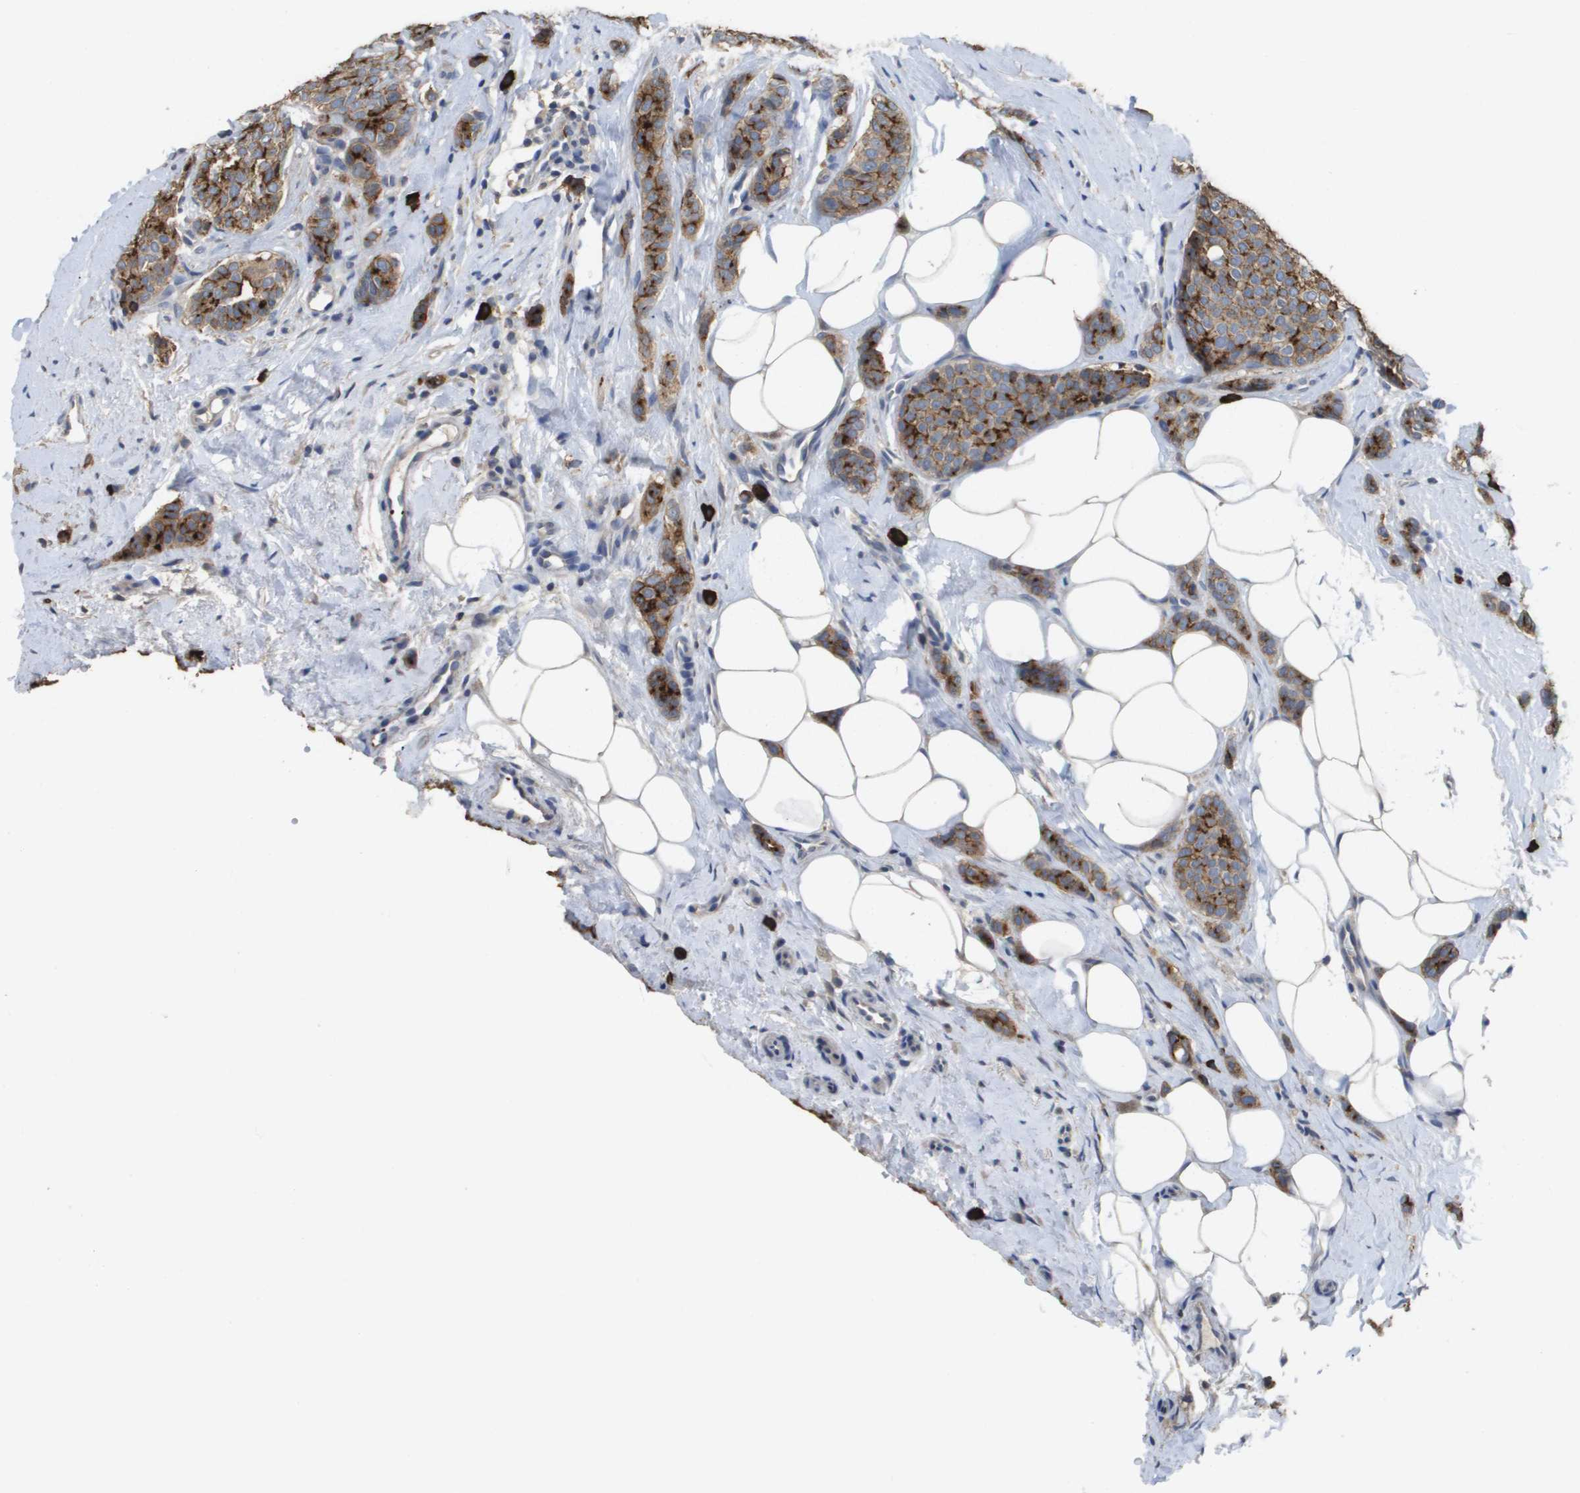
{"staining": {"intensity": "strong", "quantity": ">75%", "location": "cytoplasmic/membranous"}, "tissue": "breast cancer", "cell_type": "Tumor cells", "image_type": "cancer", "snomed": [{"axis": "morphology", "description": "Lobular carcinoma"}, {"axis": "topography", "description": "Skin"}, {"axis": "topography", "description": "Breast"}], "caption": "Lobular carcinoma (breast) was stained to show a protein in brown. There is high levels of strong cytoplasmic/membranous staining in approximately >75% of tumor cells.", "gene": "RAB27B", "patient": {"sex": "female", "age": 46}}